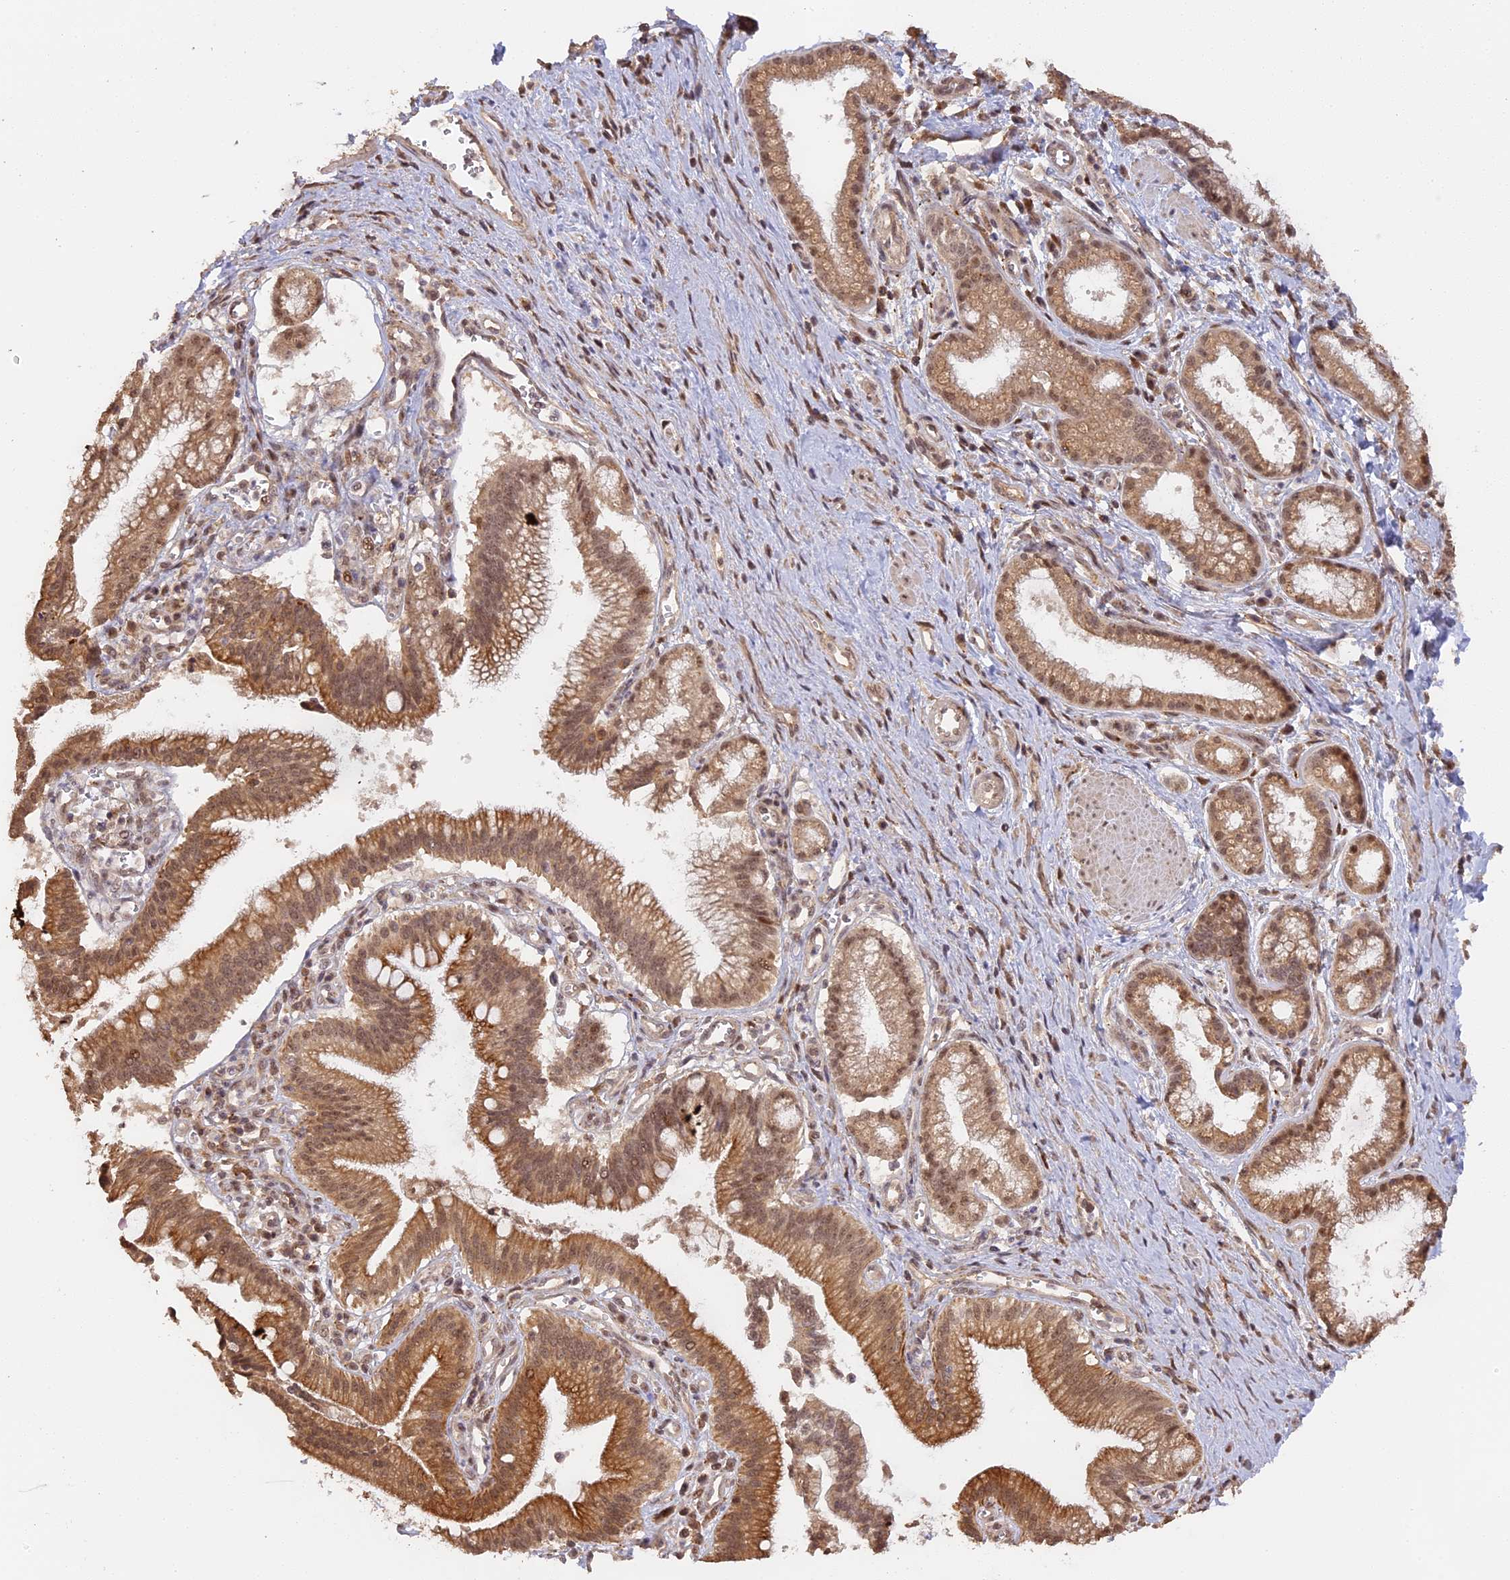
{"staining": {"intensity": "moderate", "quantity": ">75%", "location": "cytoplasmic/membranous,nuclear"}, "tissue": "pancreatic cancer", "cell_type": "Tumor cells", "image_type": "cancer", "snomed": [{"axis": "morphology", "description": "Adenocarcinoma, NOS"}, {"axis": "topography", "description": "Pancreas"}], "caption": "Human pancreatic adenocarcinoma stained for a protein (brown) exhibits moderate cytoplasmic/membranous and nuclear positive staining in about >75% of tumor cells.", "gene": "MYBL2", "patient": {"sex": "male", "age": 78}}